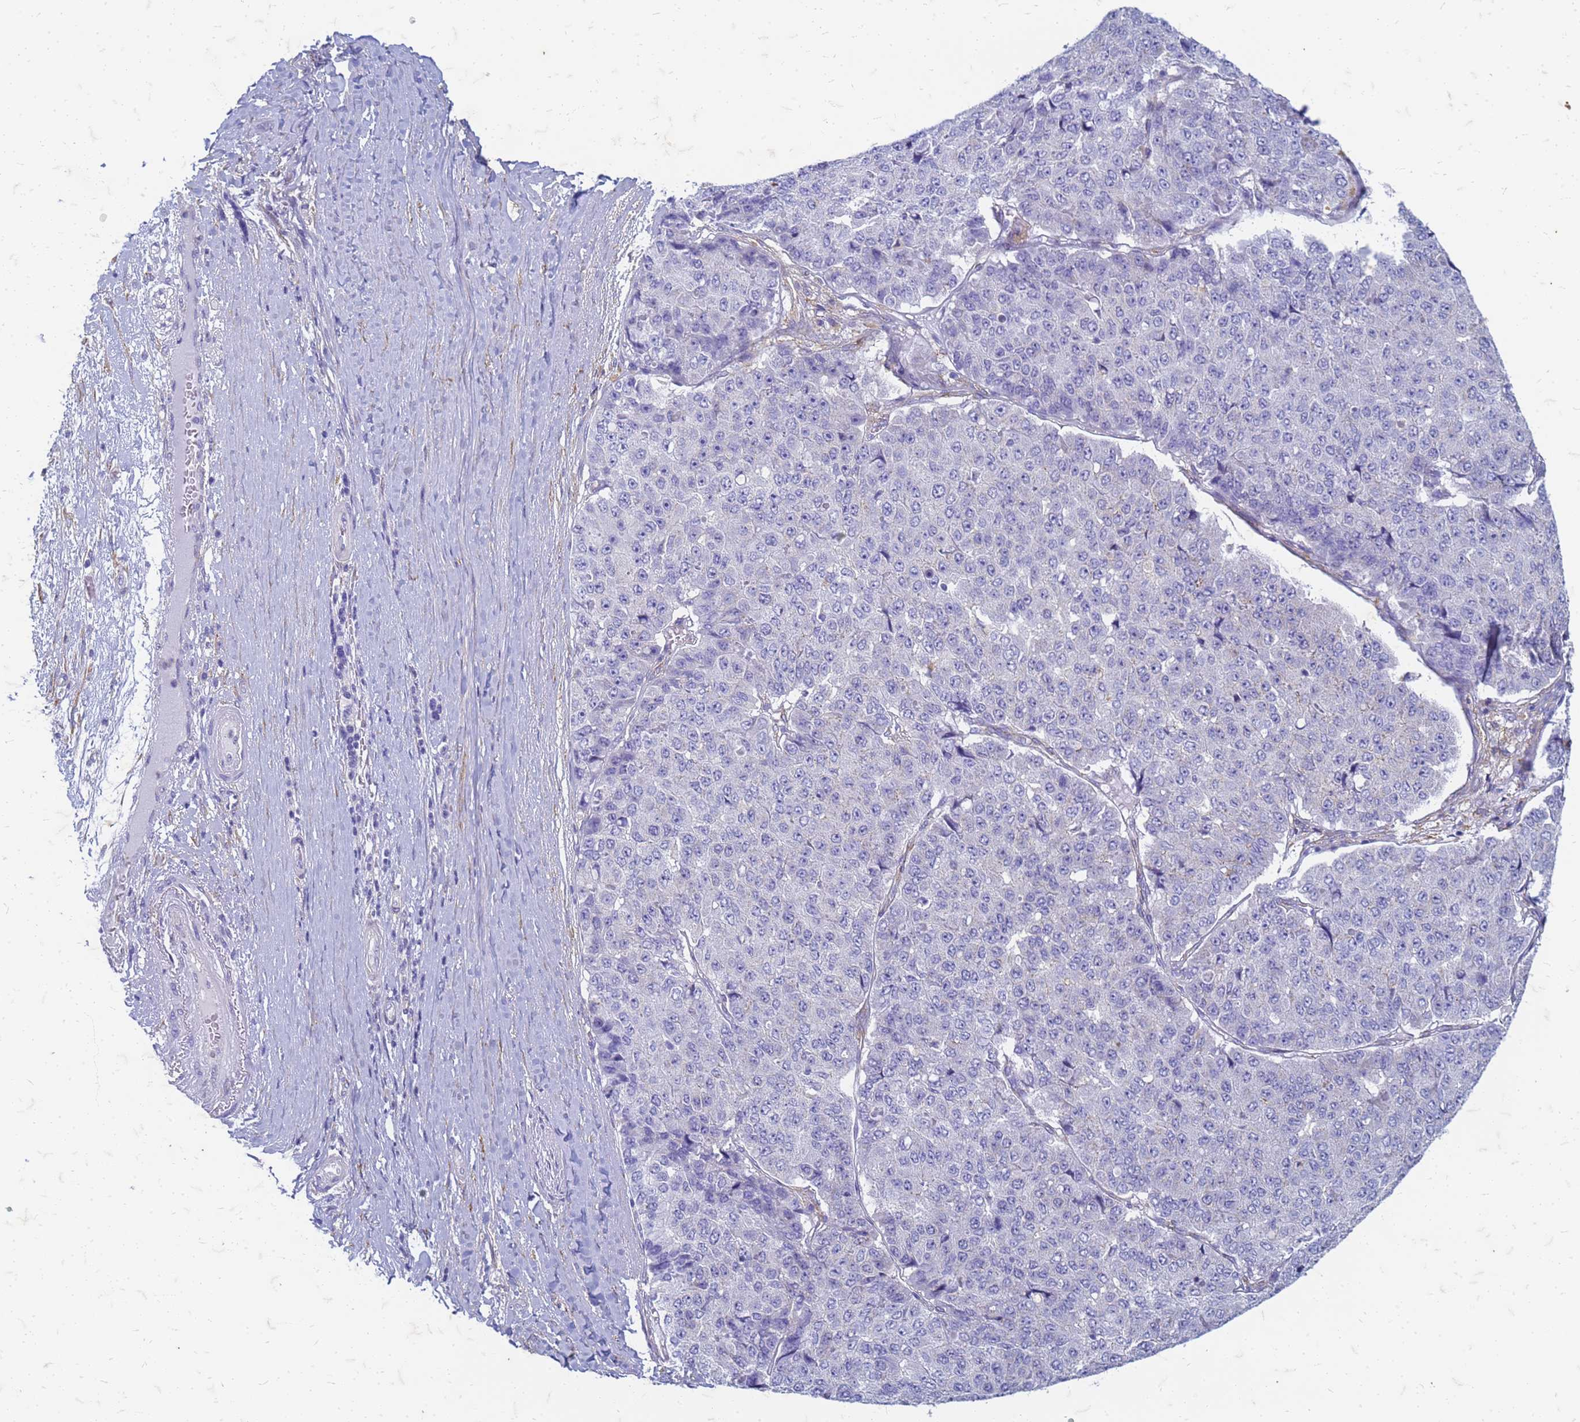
{"staining": {"intensity": "negative", "quantity": "none", "location": "none"}, "tissue": "pancreatic cancer", "cell_type": "Tumor cells", "image_type": "cancer", "snomed": [{"axis": "morphology", "description": "Adenocarcinoma, NOS"}, {"axis": "topography", "description": "Pancreas"}], "caption": "High magnification brightfield microscopy of pancreatic cancer stained with DAB (3,3'-diaminobenzidine) (brown) and counterstained with hematoxylin (blue): tumor cells show no significant staining. Nuclei are stained in blue.", "gene": "TRIM64B", "patient": {"sex": "male", "age": 50}}